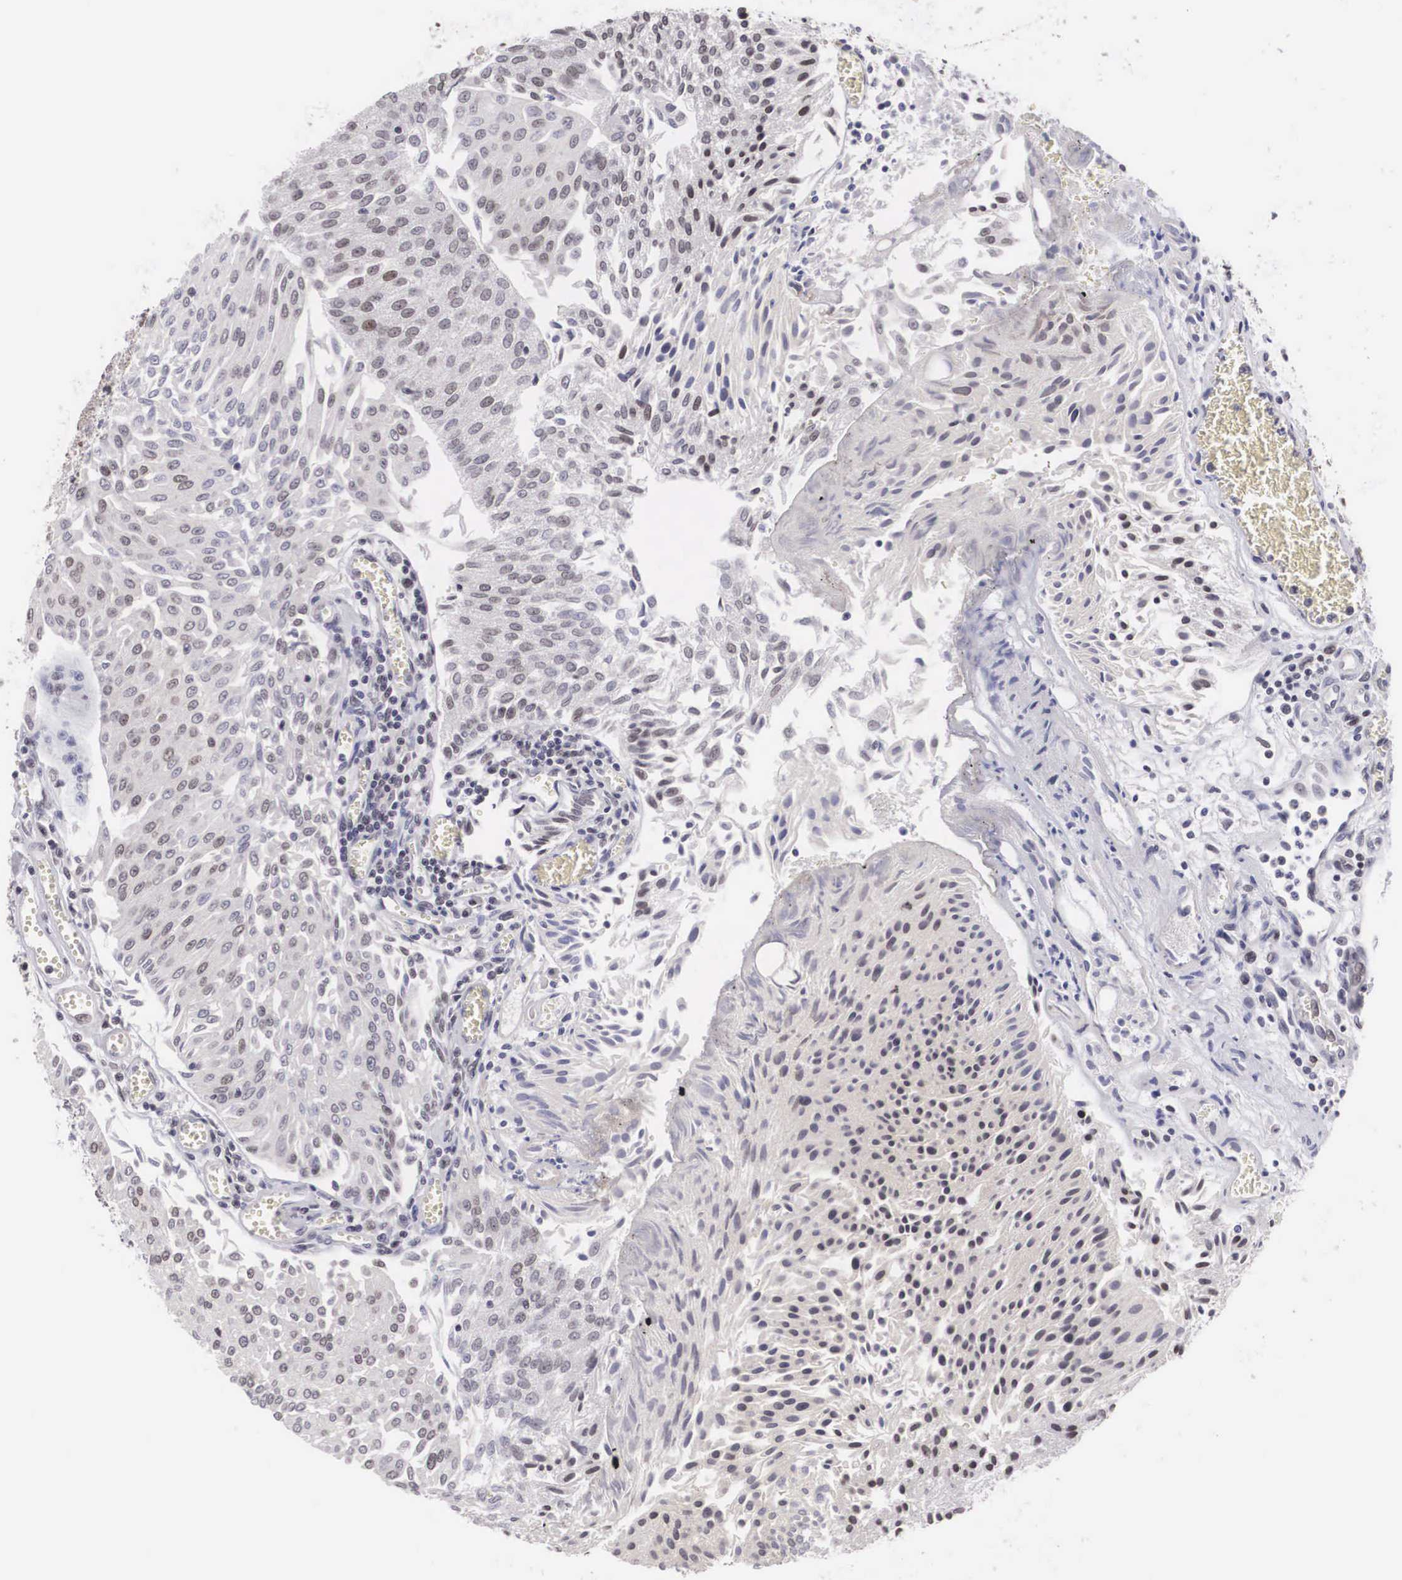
{"staining": {"intensity": "negative", "quantity": "none", "location": "none"}, "tissue": "urothelial cancer", "cell_type": "Tumor cells", "image_type": "cancer", "snomed": [{"axis": "morphology", "description": "Urothelial carcinoma, Low grade"}, {"axis": "topography", "description": "Urinary bladder"}], "caption": "There is no significant staining in tumor cells of urothelial cancer. (DAB IHC visualized using brightfield microscopy, high magnification).", "gene": "MORC2", "patient": {"sex": "male", "age": 86}}